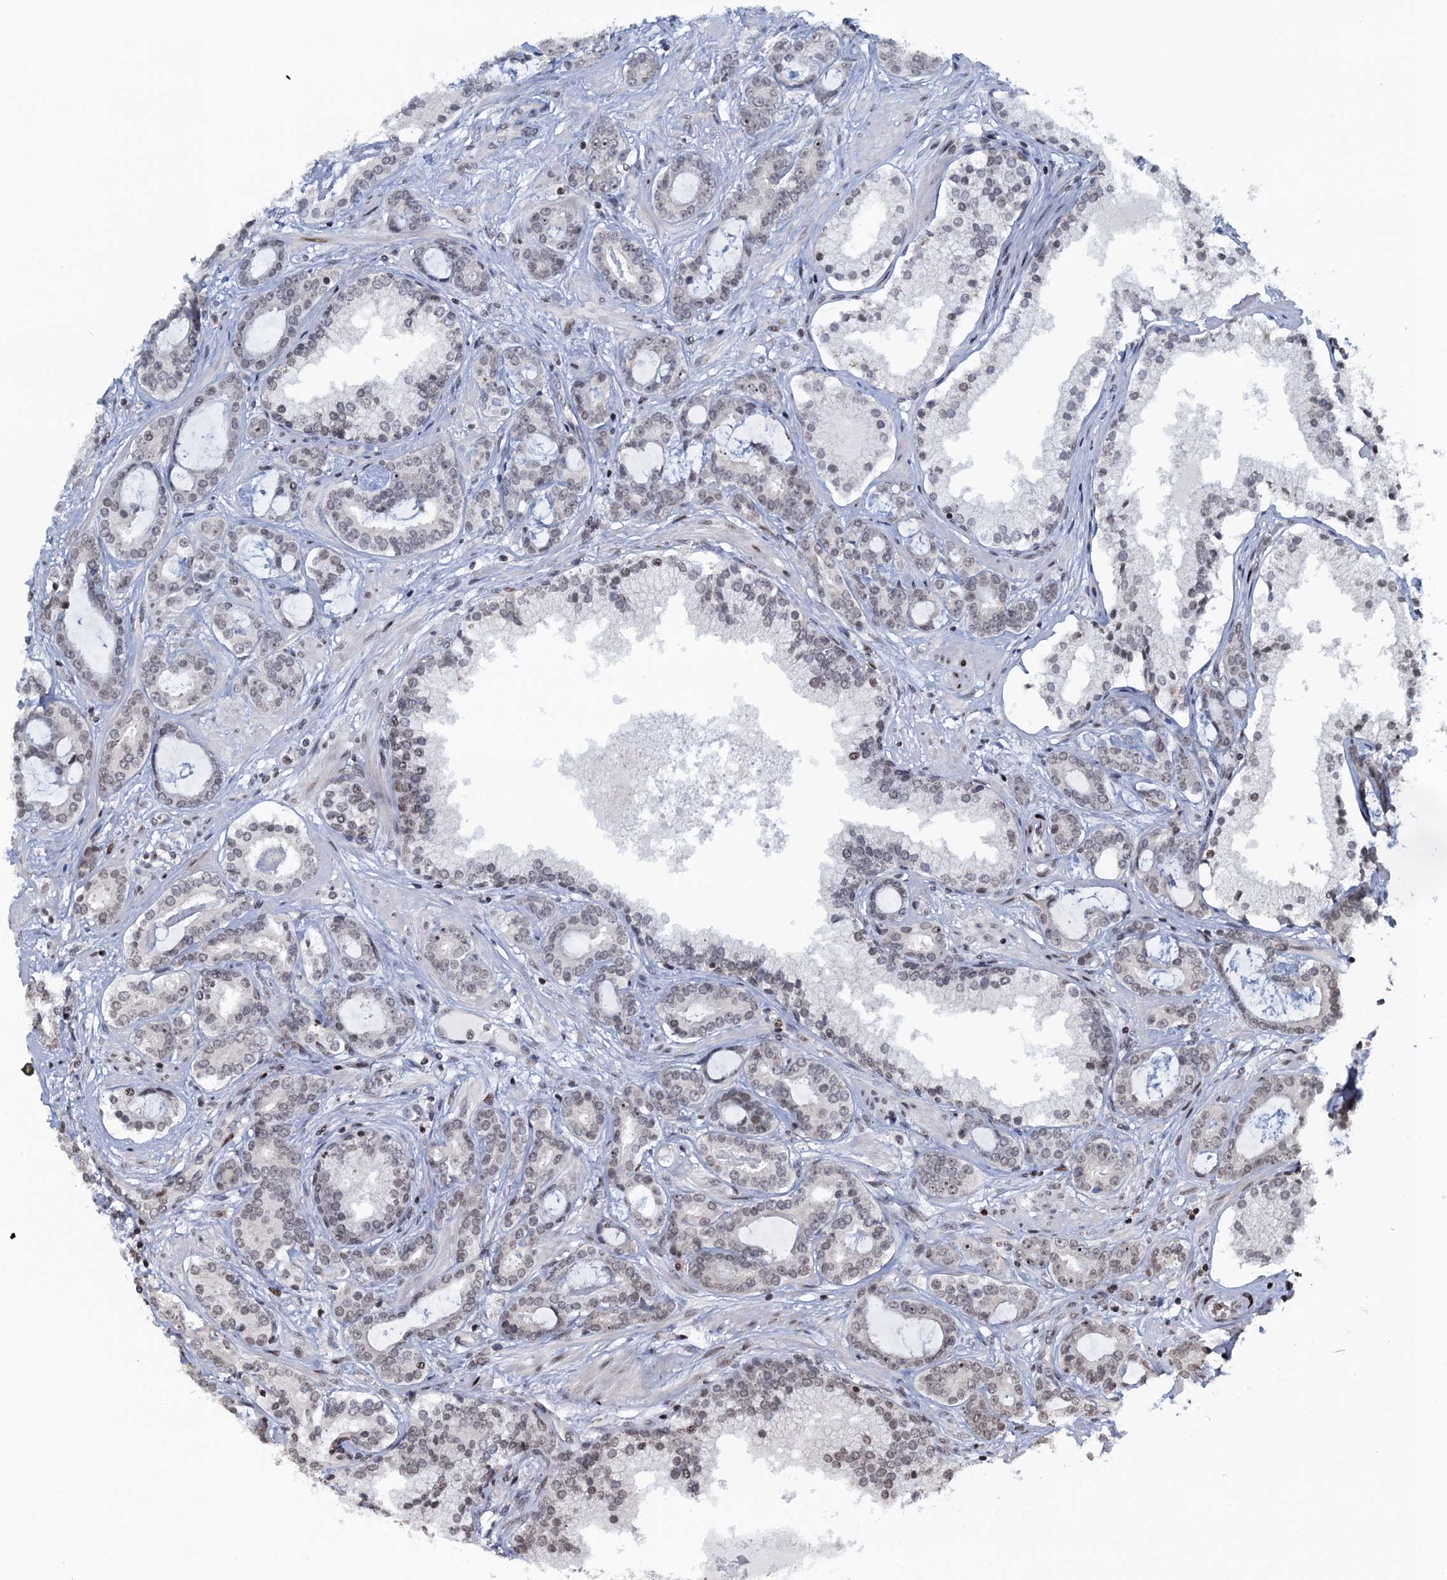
{"staining": {"intensity": "negative", "quantity": "none", "location": "none"}, "tissue": "prostate cancer", "cell_type": "Tumor cells", "image_type": "cancer", "snomed": [{"axis": "morphology", "description": "Adenocarcinoma, High grade"}, {"axis": "topography", "description": "Prostate"}], "caption": "Tumor cells show no significant protein staining in prostate adenocarcinoma (high-grade). (Brightfield microscopy of DAB (3,3'-diaminobenzidine) immunohistochemistry (IHC) at high magnification).", "gene": "FYB1", "patient": {"sex": "male", "age": 58}}